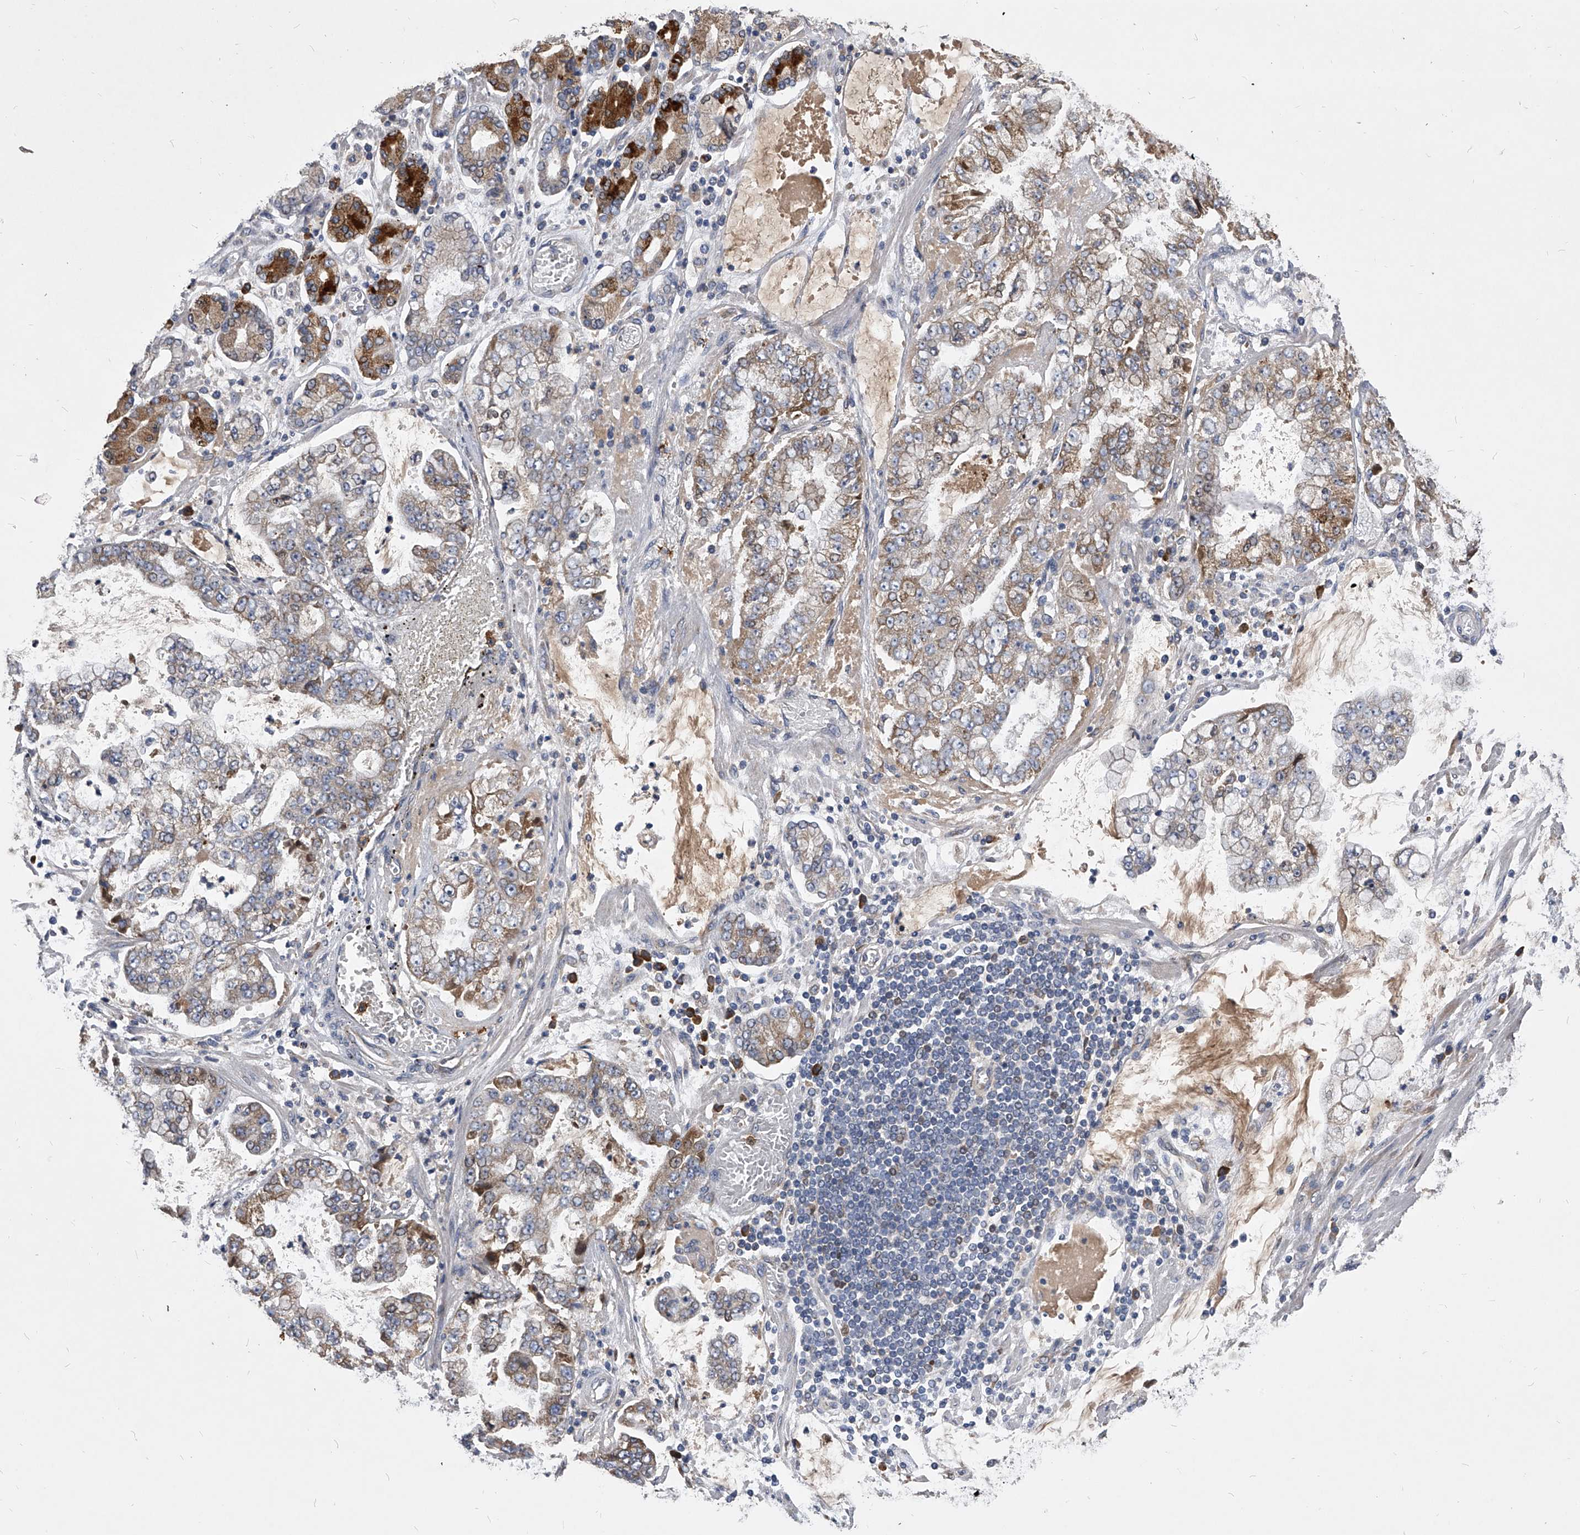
{"staining": {"intensity": "moderate", "quantity": "<25%", "location": "cytoplasmic/membranous"}, "tissue": "stomach cancer", "cell_type": "Tumor cells", "image_type": "cancer", "snomed": [{"axis": "morphology", "description": "Adenocarcinoma, NOS"}, {"axis": "topography", "description": "Stomach"}], "caption": "High-power microscopy captured an immunohistochemistry (IHC) photomicrograph of stomach cancer (adenocarcinoma), revealing moderate cytoplasmic/membranous positivity in approximately <25% of tumor cells.", "gene": "CCR4", "patient": {"sex": "male", "age": 76}}